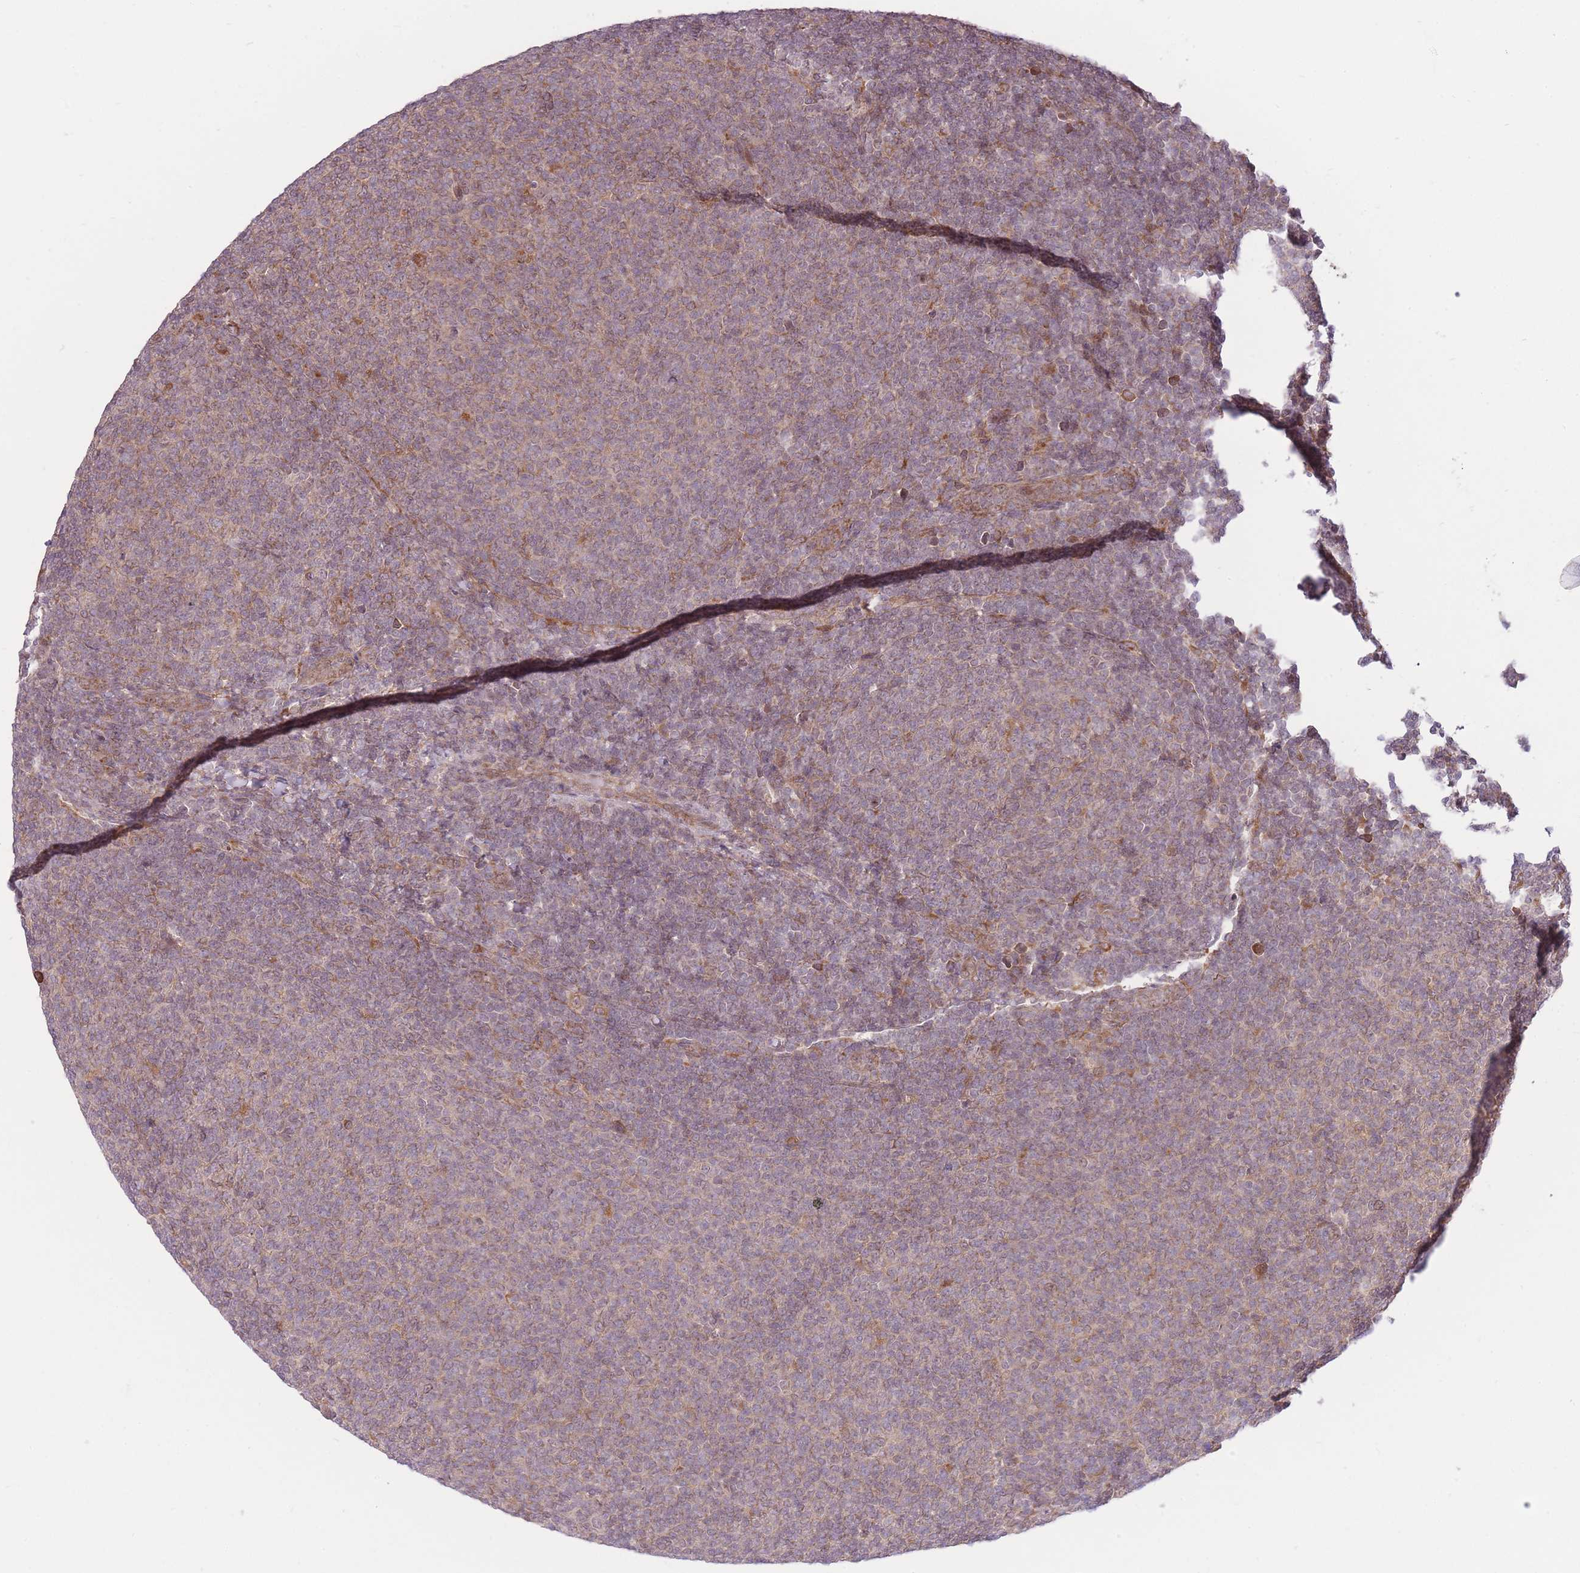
{"staining": {"intensity": "weak", "quantity": "25%-75%", "location": "cytoplasmic/membranous"}, "tissue": "lymphoma", "cell_type": "Tumor cells", "image_type": "cancer", "snomed": [{"axis": "morphology", "description": "Malignant lymphoma, non-Hodgkin's type, Low grade"}, {"axis": "topography", "description": "Lymph node"}], "caption": "DAB (3,3'-diaminobenzidine) immunohistochemical staining of low-grade malignant lymphoma, non-Hodgkin's type demonstrates weak cytoplasmic/membranous protein expression in approximately 25%-75% of tumor cells.", "gene": "ZNF391", "patient": {"sex": "male", "age": 66}}